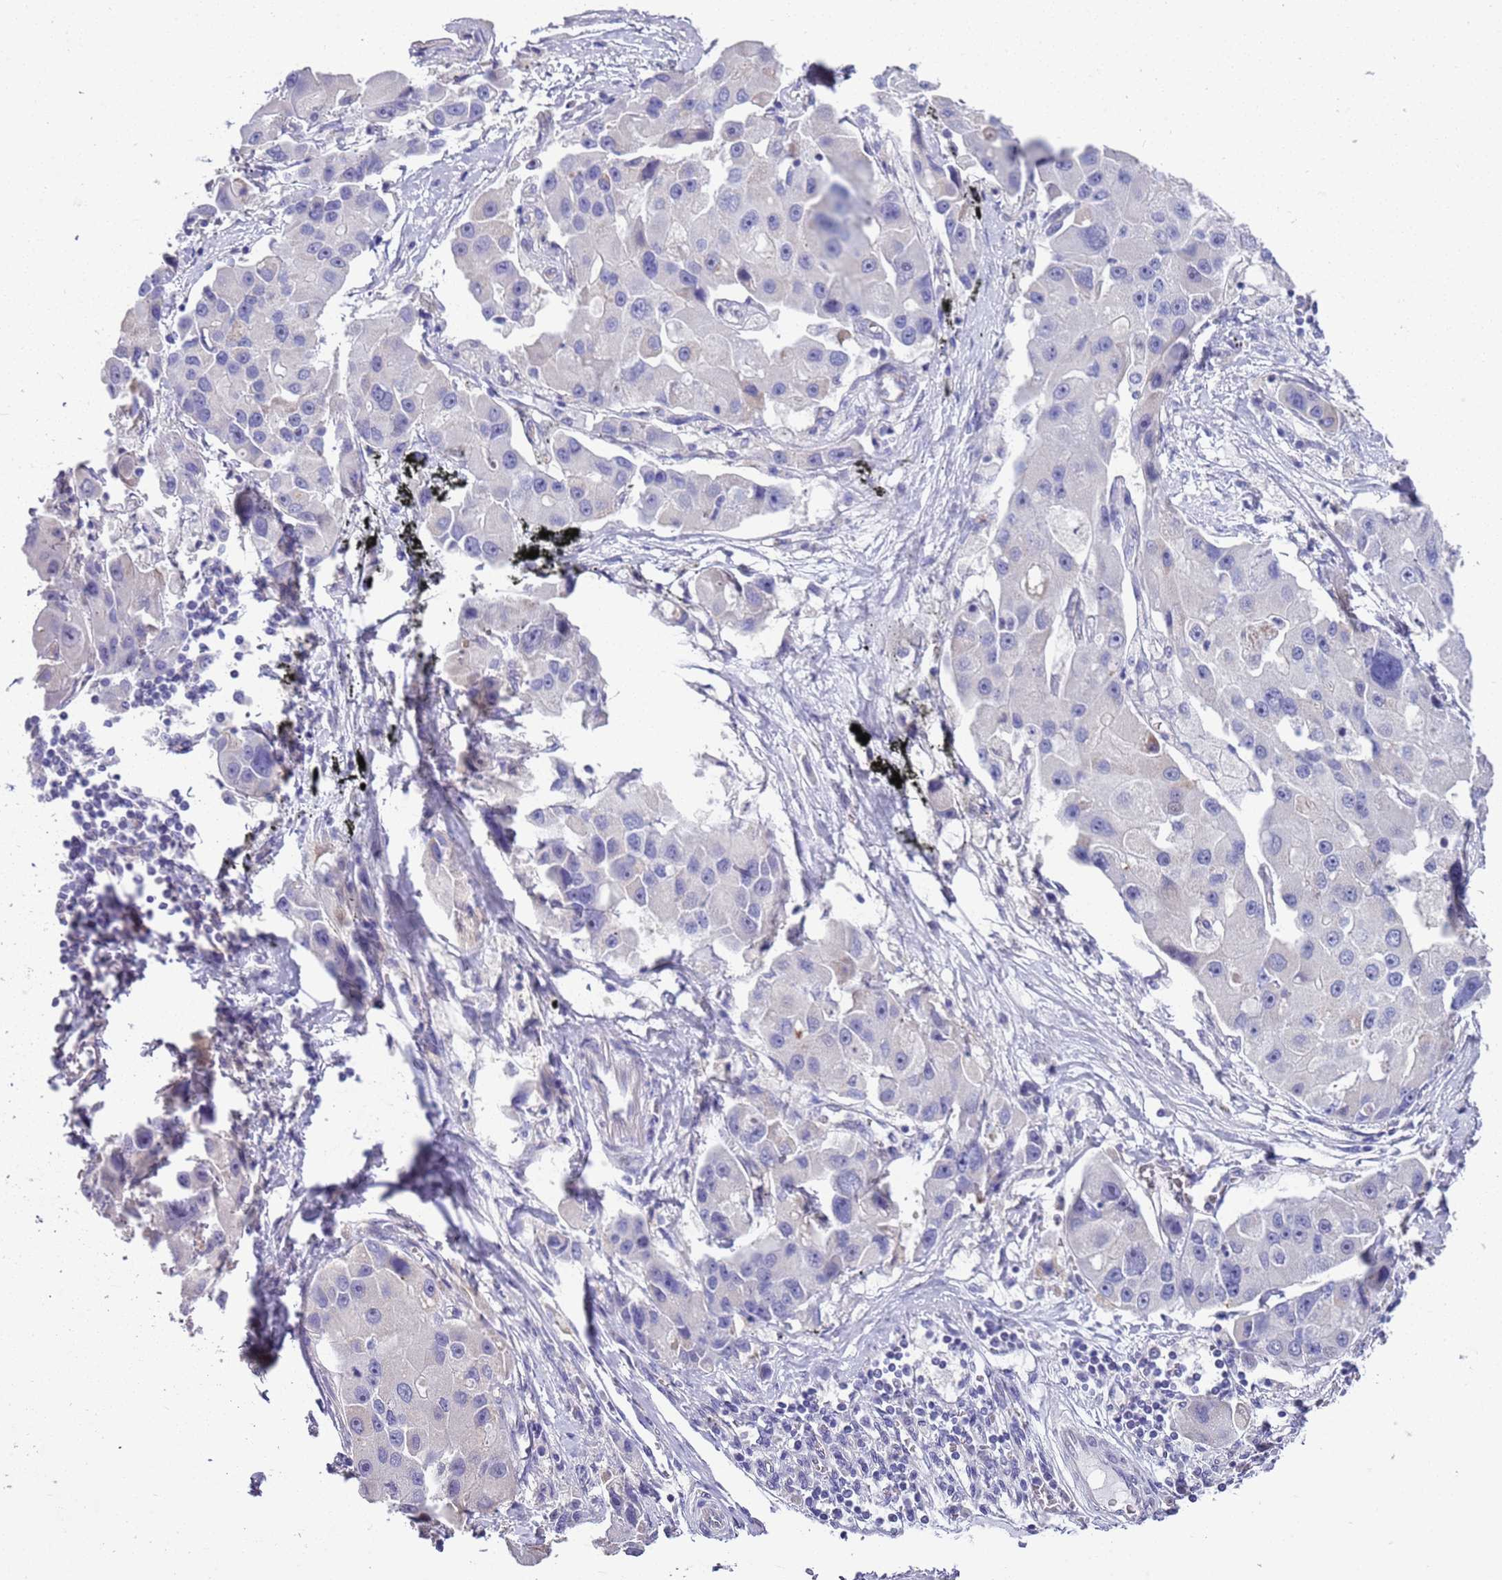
{"staining": {"intensity": "negative", "quantity": "none", "location": "none"}, "tissue": "lung cancer", "cell_type": "Tumor cells", "image_type": "cancer", "snomed": [{"axis": "morphology", "description": "Adenocarcinoma, NOS"}, {"axis": "topography", "description": "Lung"}], "caption": "The immunohistochemistry (IHC) image has no significant expression in tumor cells of lung cancer tissue. The staining was performed using DAB to visualize the protein expression in brown, while the nuclei were stained in blue with hematoxylin (Magnification: 20x).", "gene": "BRMS1L", "patient": {"sex": "female", "age": 54}}